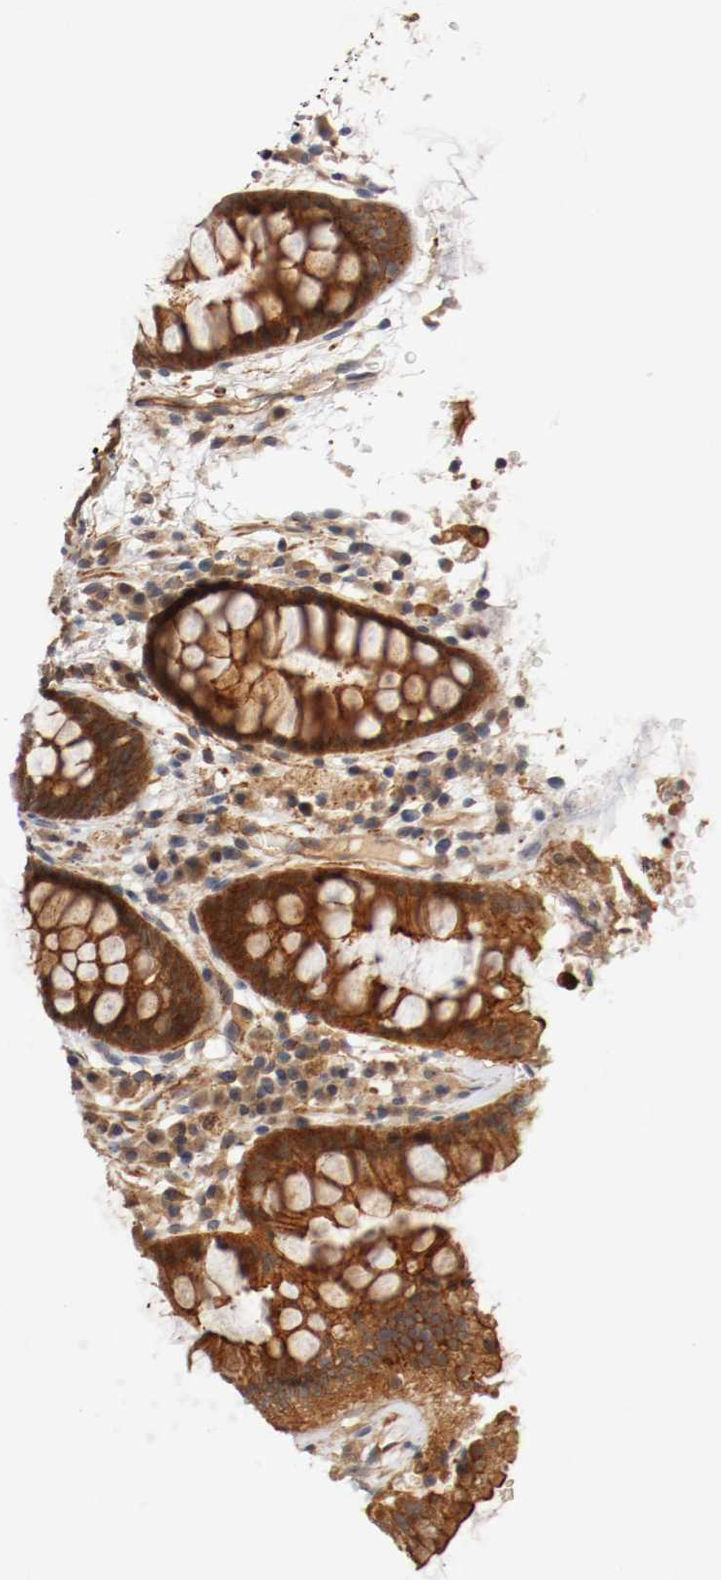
{"staining": {"intensity": "strong", "quantity": ">75%", "location": "cytoplasmic/membranous"}, "tissue": "rectum", "cell_type": "Glandular cells", "image_type": "normal", "snomed": [{"axis": "morphology", "description": "Normal tissue, NOS"}, {"axis": "topography", "description": "Rectum"}], "caption": "A photomicrograph of rectum stained for a protein demonstrates strong cytoplasmic/membranous brown staining in glandular cells.", "gene": "TYK2", "patient": {"sex": "female", "age": 46}}